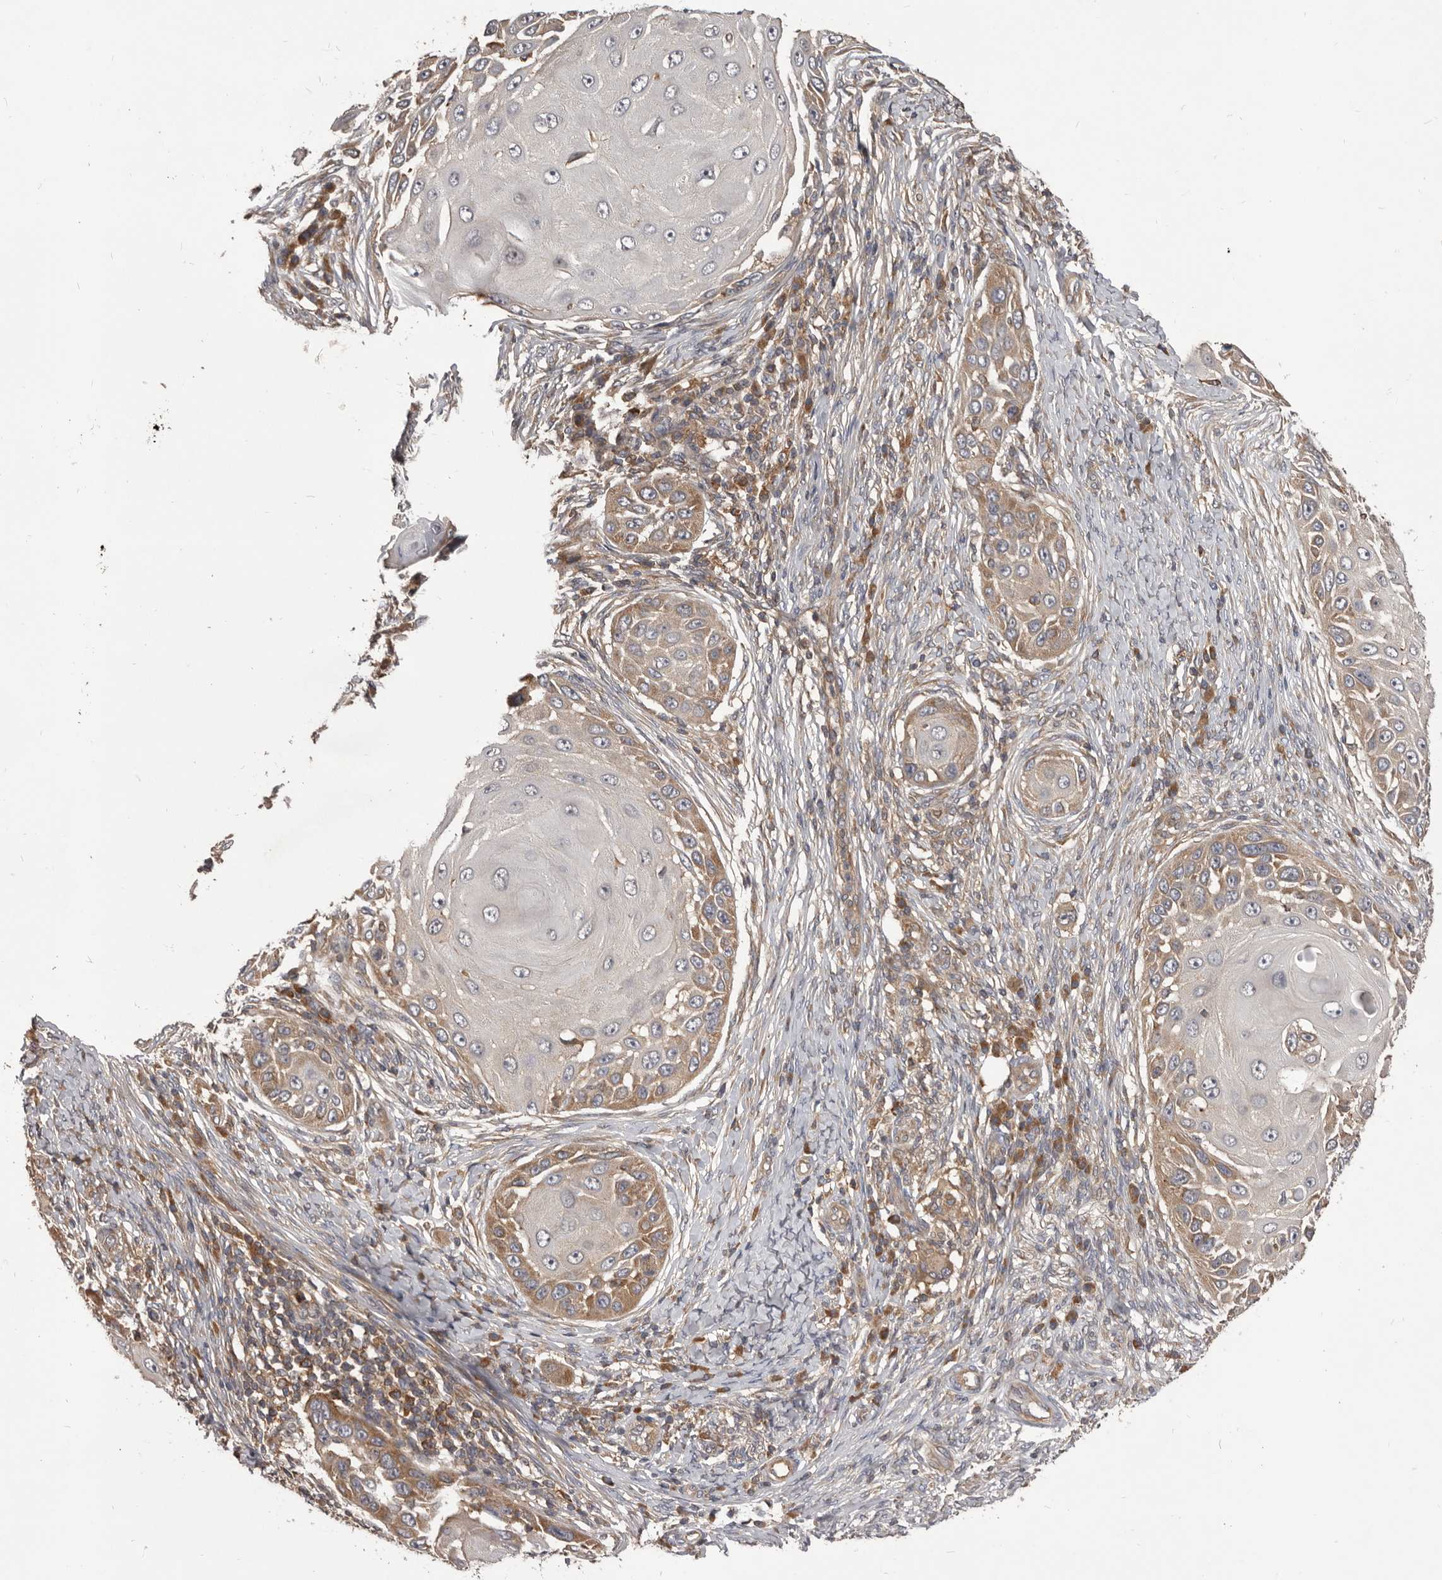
{"staining": {"intensity": "moderate", "quantity": "<25%", "location": "cytoplasmic/membranous"}, "tissue": "skin cancer", "cell_type": "Tumor cells", "image_type": "cancer", "snomed": [{"axis": "morphology", "description": "Squamous cell carcinoma, NOS"}, {"axis": "topography", "description": "Skin"}], "caption": "Immunohistochemical staining of skin squamous cell carcinoma exhibits low levels of moderate cytoplasmic/membranous protein positivity in about <25% of tumor cells.", "gene": "HBS1L", "patient": {"sex": "female", "age": 44}}